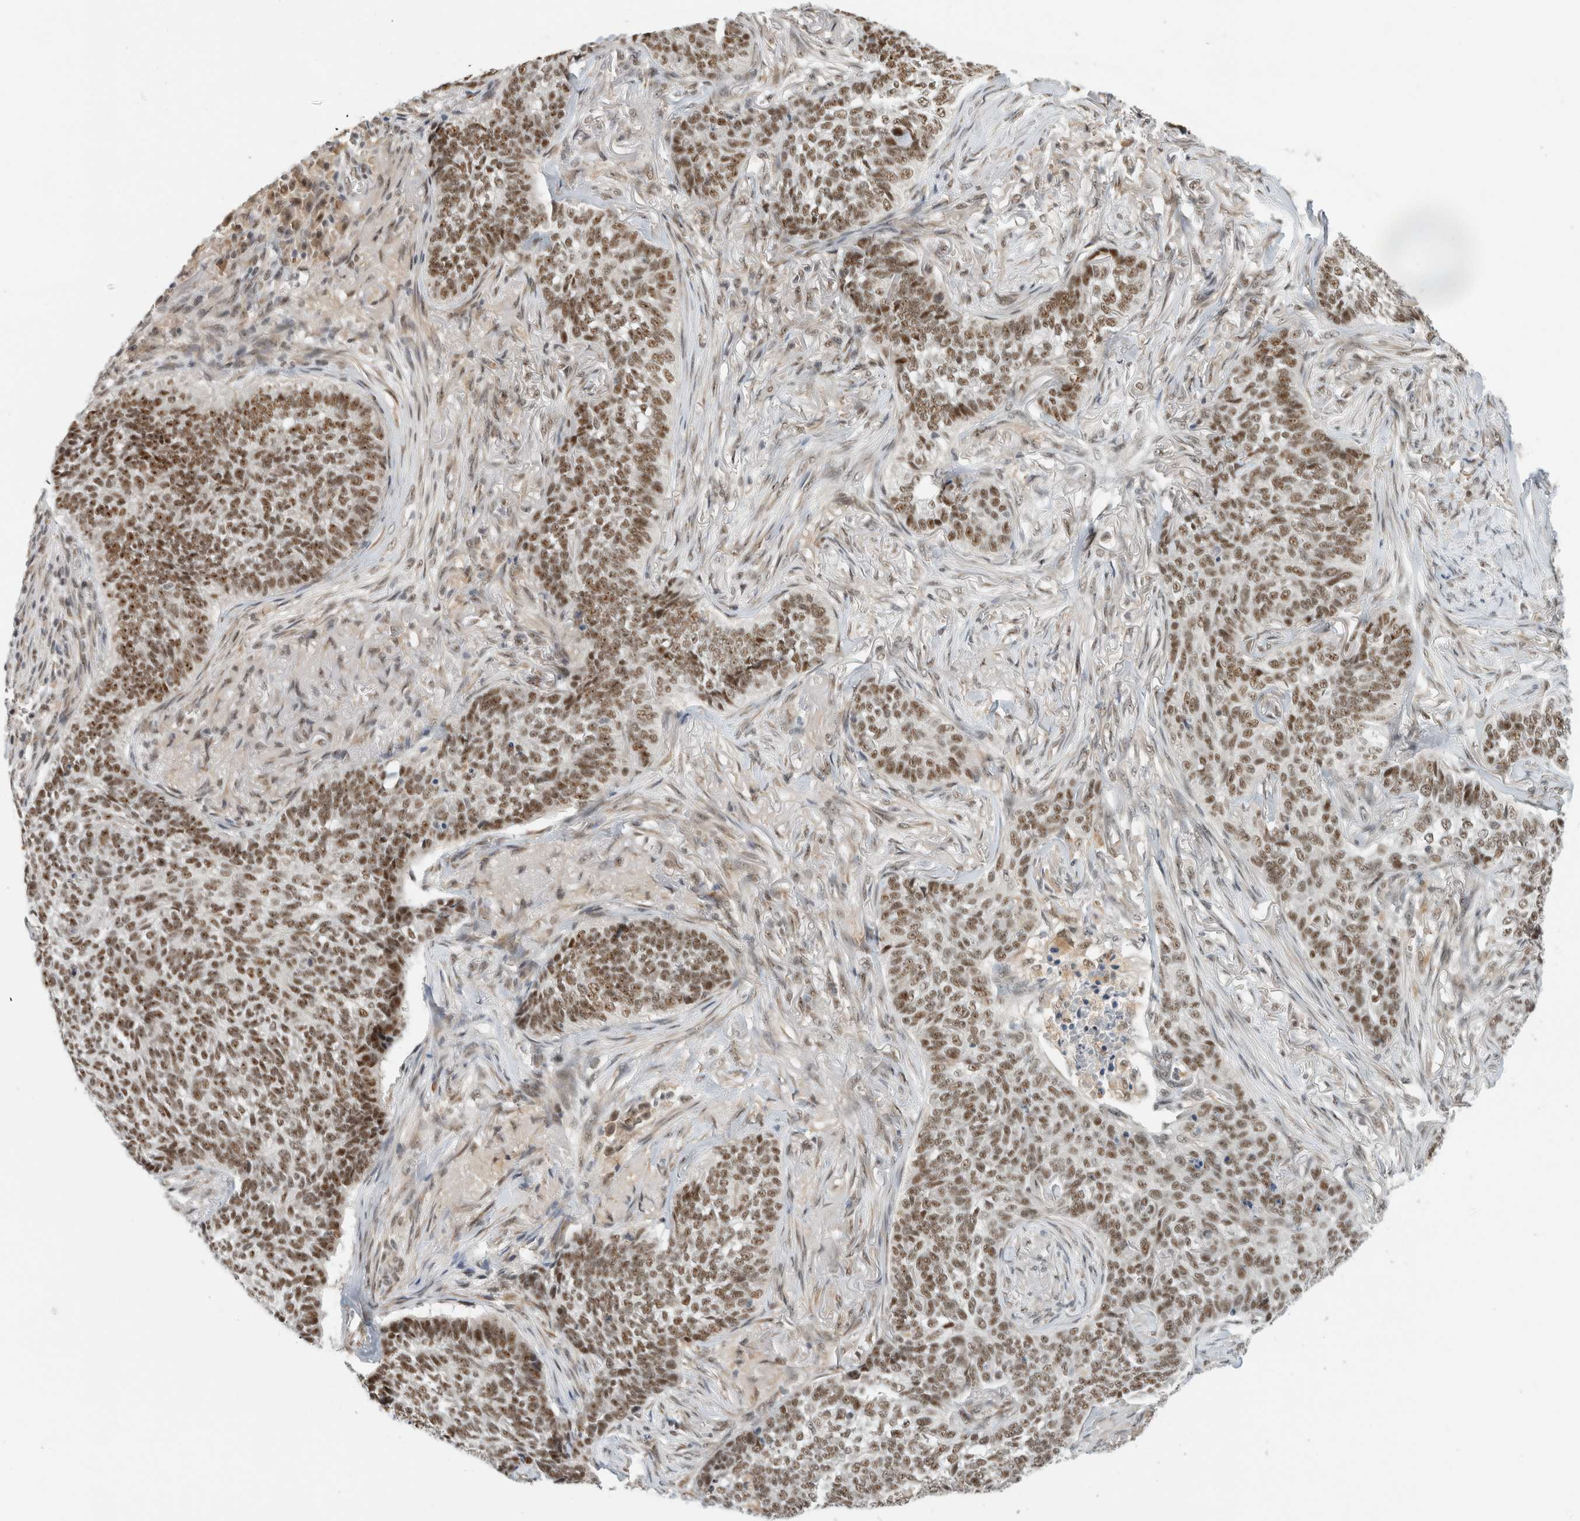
{"staining": {"intensity": "moderate", "quantity": ">75%", "location": "nuclear"}, "tissue": "skin cancer", "cell_type": "Tumor cells", "image_type": "cancer", "snomed": [{"axis": "morphology", "description": "Basal cell carcinoma"}, {"axis": "topography", "description": "Skin"}], "caption": "A histopathology image showing moderate nuclear positivity in approximately >75% of tumor cells in skin basal cell carcinoma, as visualized by brown immunohistochemical staining.", "gene": "NCAPG2", "patient": {"sex": "male", "age": 85}}